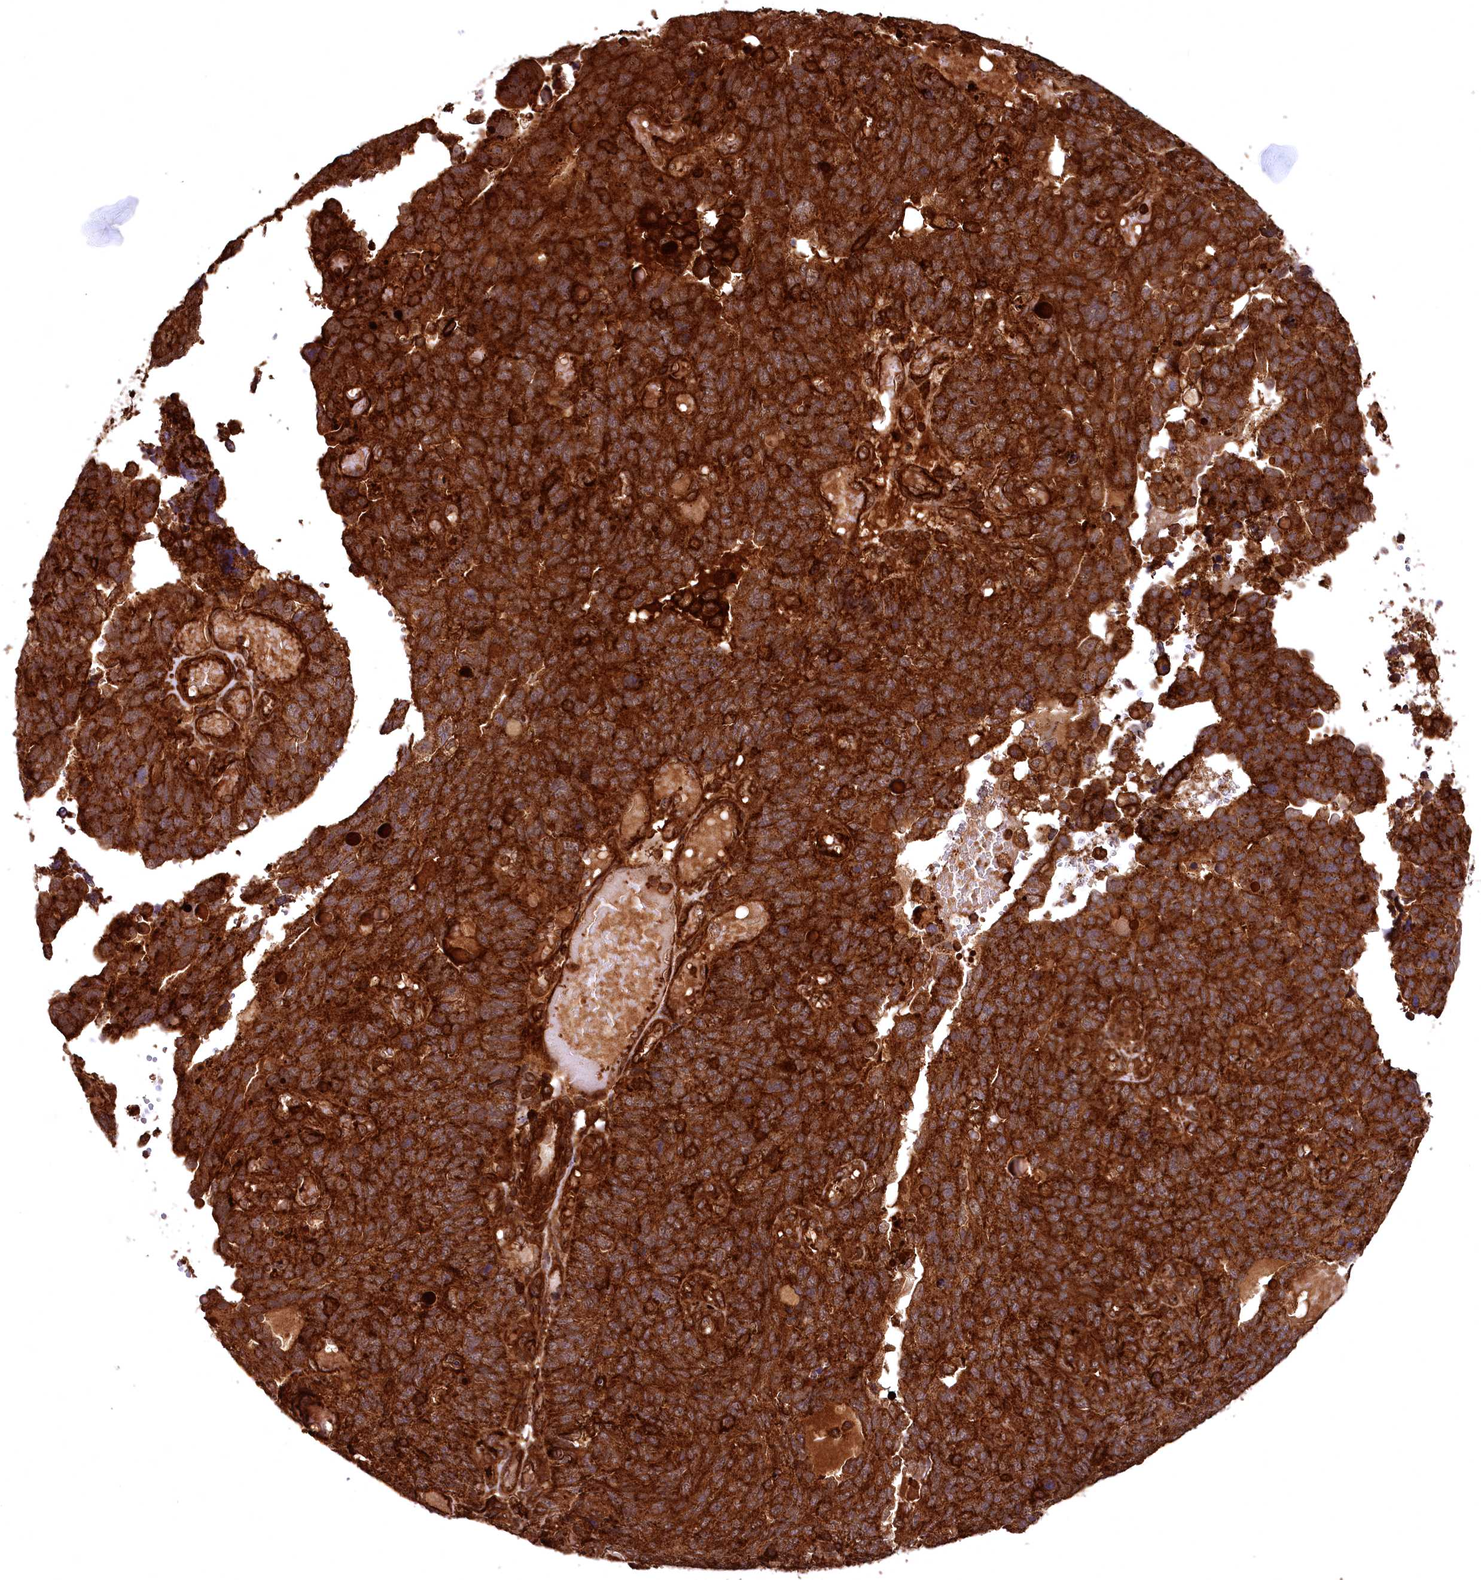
{"staining": {"intensity": "strong", "quantity": ">75%", "location": "cytoplasmic/membranous"}, "tissue": "endometrial cancer", "cell_type": "Tumor cells", "image_type": "cancer", "snomed": [{"axis": "morphology", "description": "Adenocarcinoma, NOS"}, {"axis": "topography", "description": "Endometrium"}], "caption": "Human adenocarcinoma (endometrial) stained with a brown dye demonstrates strong cytoplasmic/membranous positive staining in about >75% of tumor cells.", "gene": "STUB1", "patient": {"sex": "female", "age": 66}}